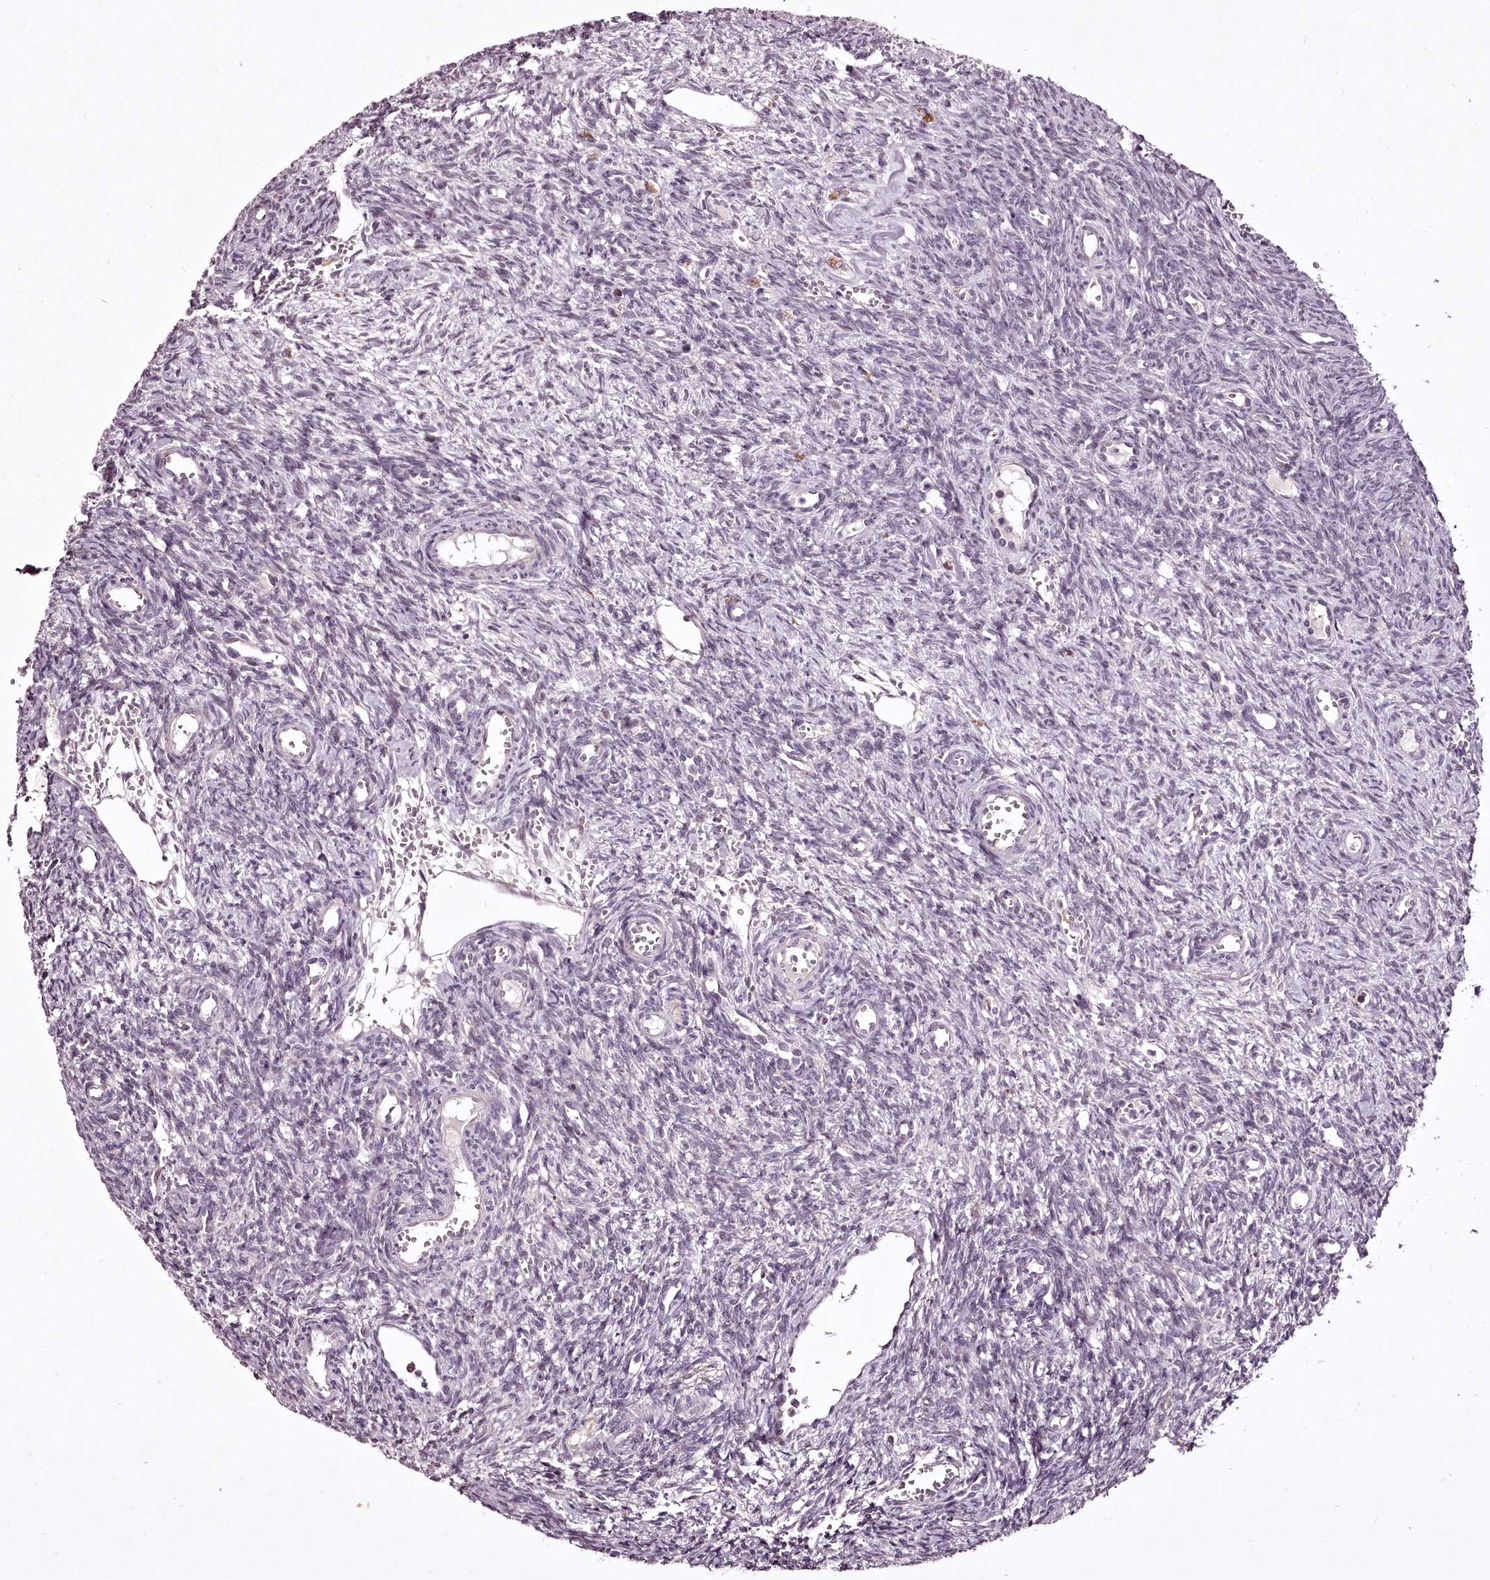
{"staining": {"intensity": "negative", "quantity": "none", "location": "none"}, "tissue": "ovary", "cell_type": "Ovarian stroma cells", "image_type": "normal", "snomed": [{"axis": "morphology", "description": "Normal tissue, NOS"}, {"axis": "topography", "description": "Ovary"}], "caption": "An immunohistochemistry (IHC) photomicrograph of benign ovary is shown. There is no staining in ovarian stroma cells of ovary.", "gene": "ADRA1D", "patient": {"sex": "female", "age": 39}}